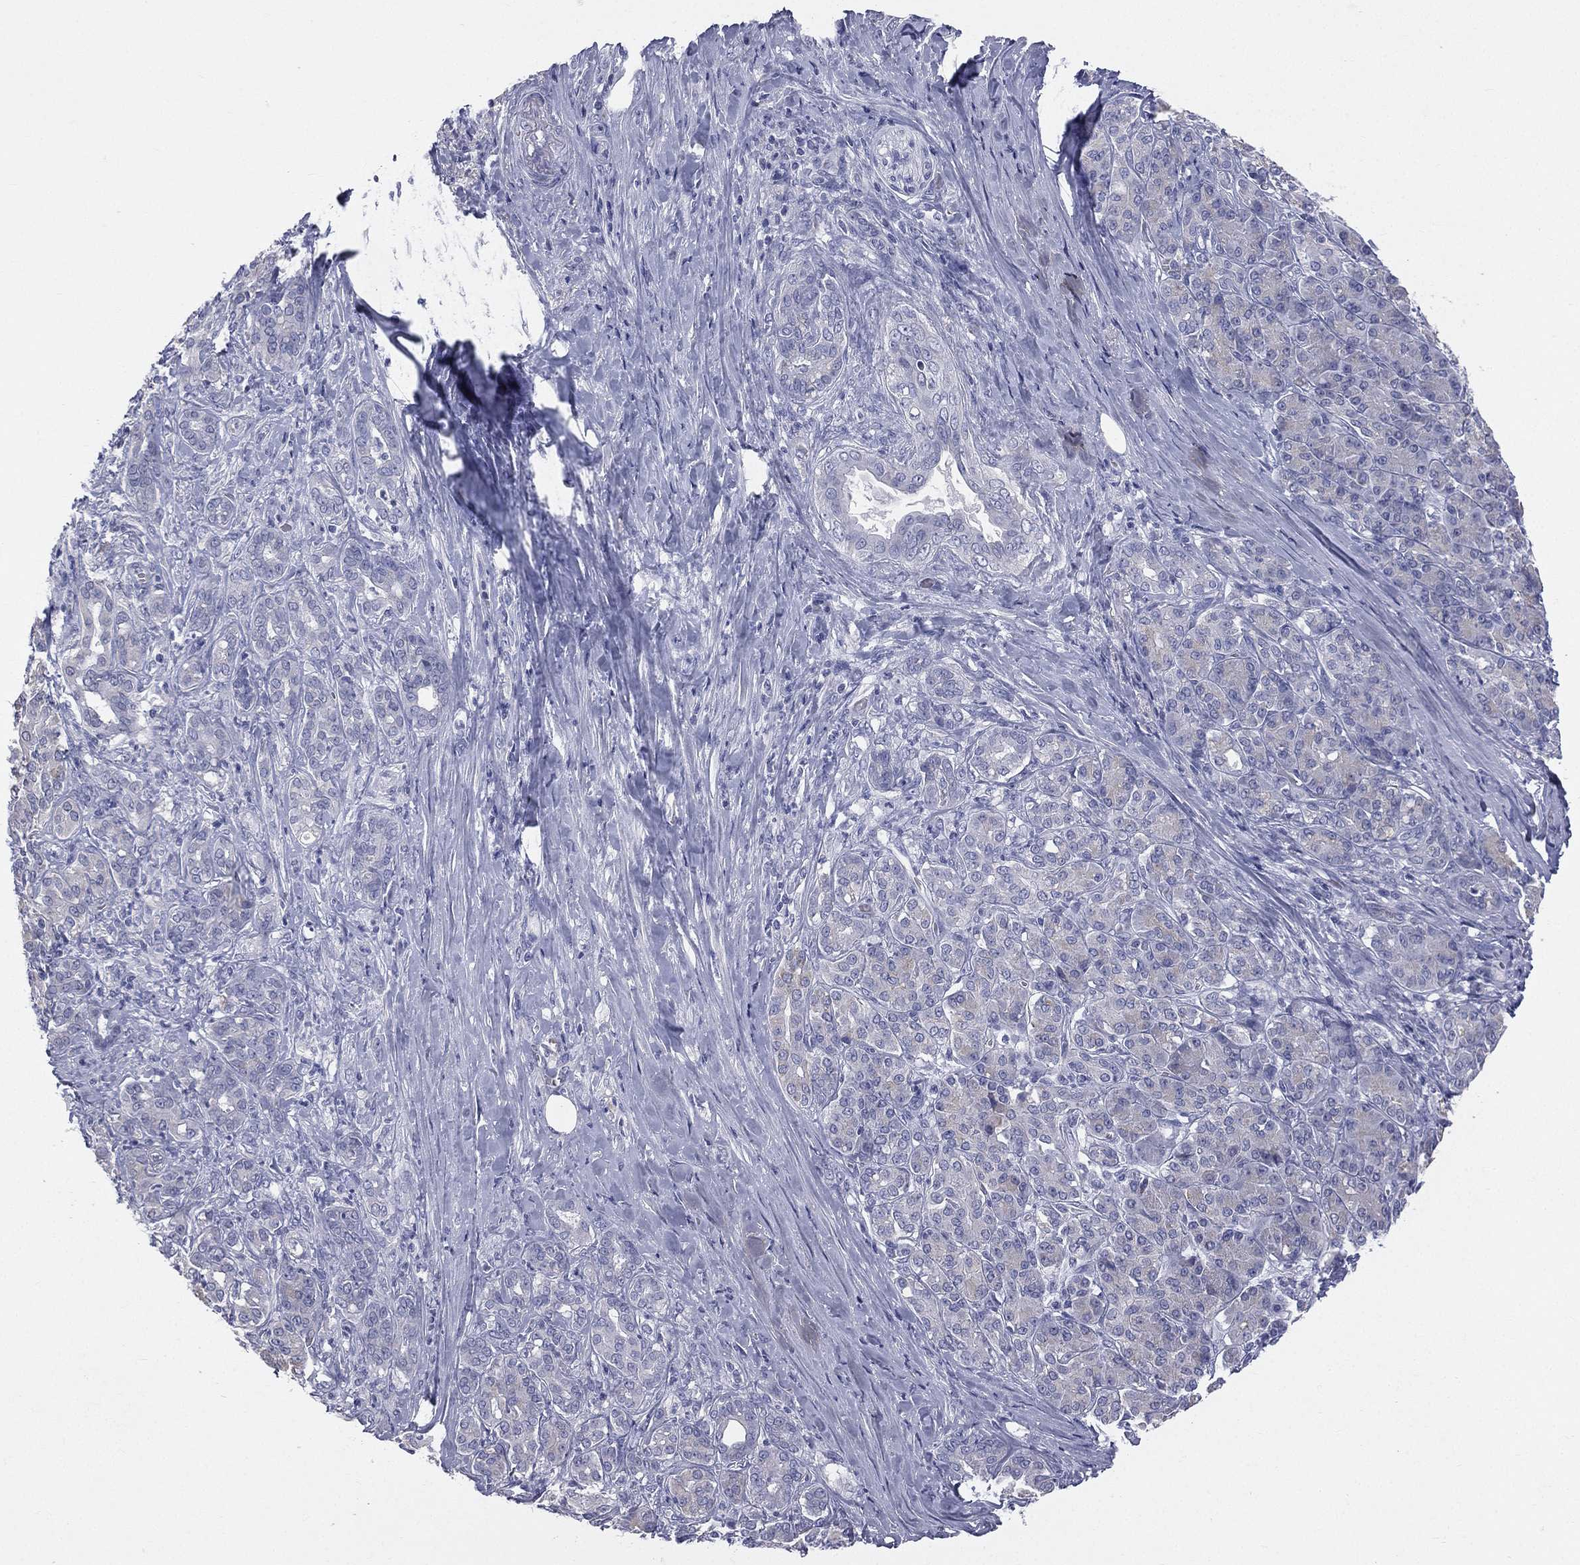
{"staining": {"intensity": "negative", "quantity": "none", "location": "none"}, "tissue": "pancreatic cancer", "cell_type": "Tumor cells", "image_type": "cancer", "snomed": [{"axis": "morphology", "description": "Normal tissue, NOS"}, {"axis": "morphology", "description": "Inflammation, NOS"}, {"axis": "morphology", "description": "Adenocarcinoma, NOS"}, {"axis": "topography", "description": "Pancreas"}], "caption": "Human pancreatic cancer (adenocarcinoma) stained for a protein using IHC shows no expression in tumor cells.", "gene": "STK31", "patient": {"sex": "male", "age": 57}}